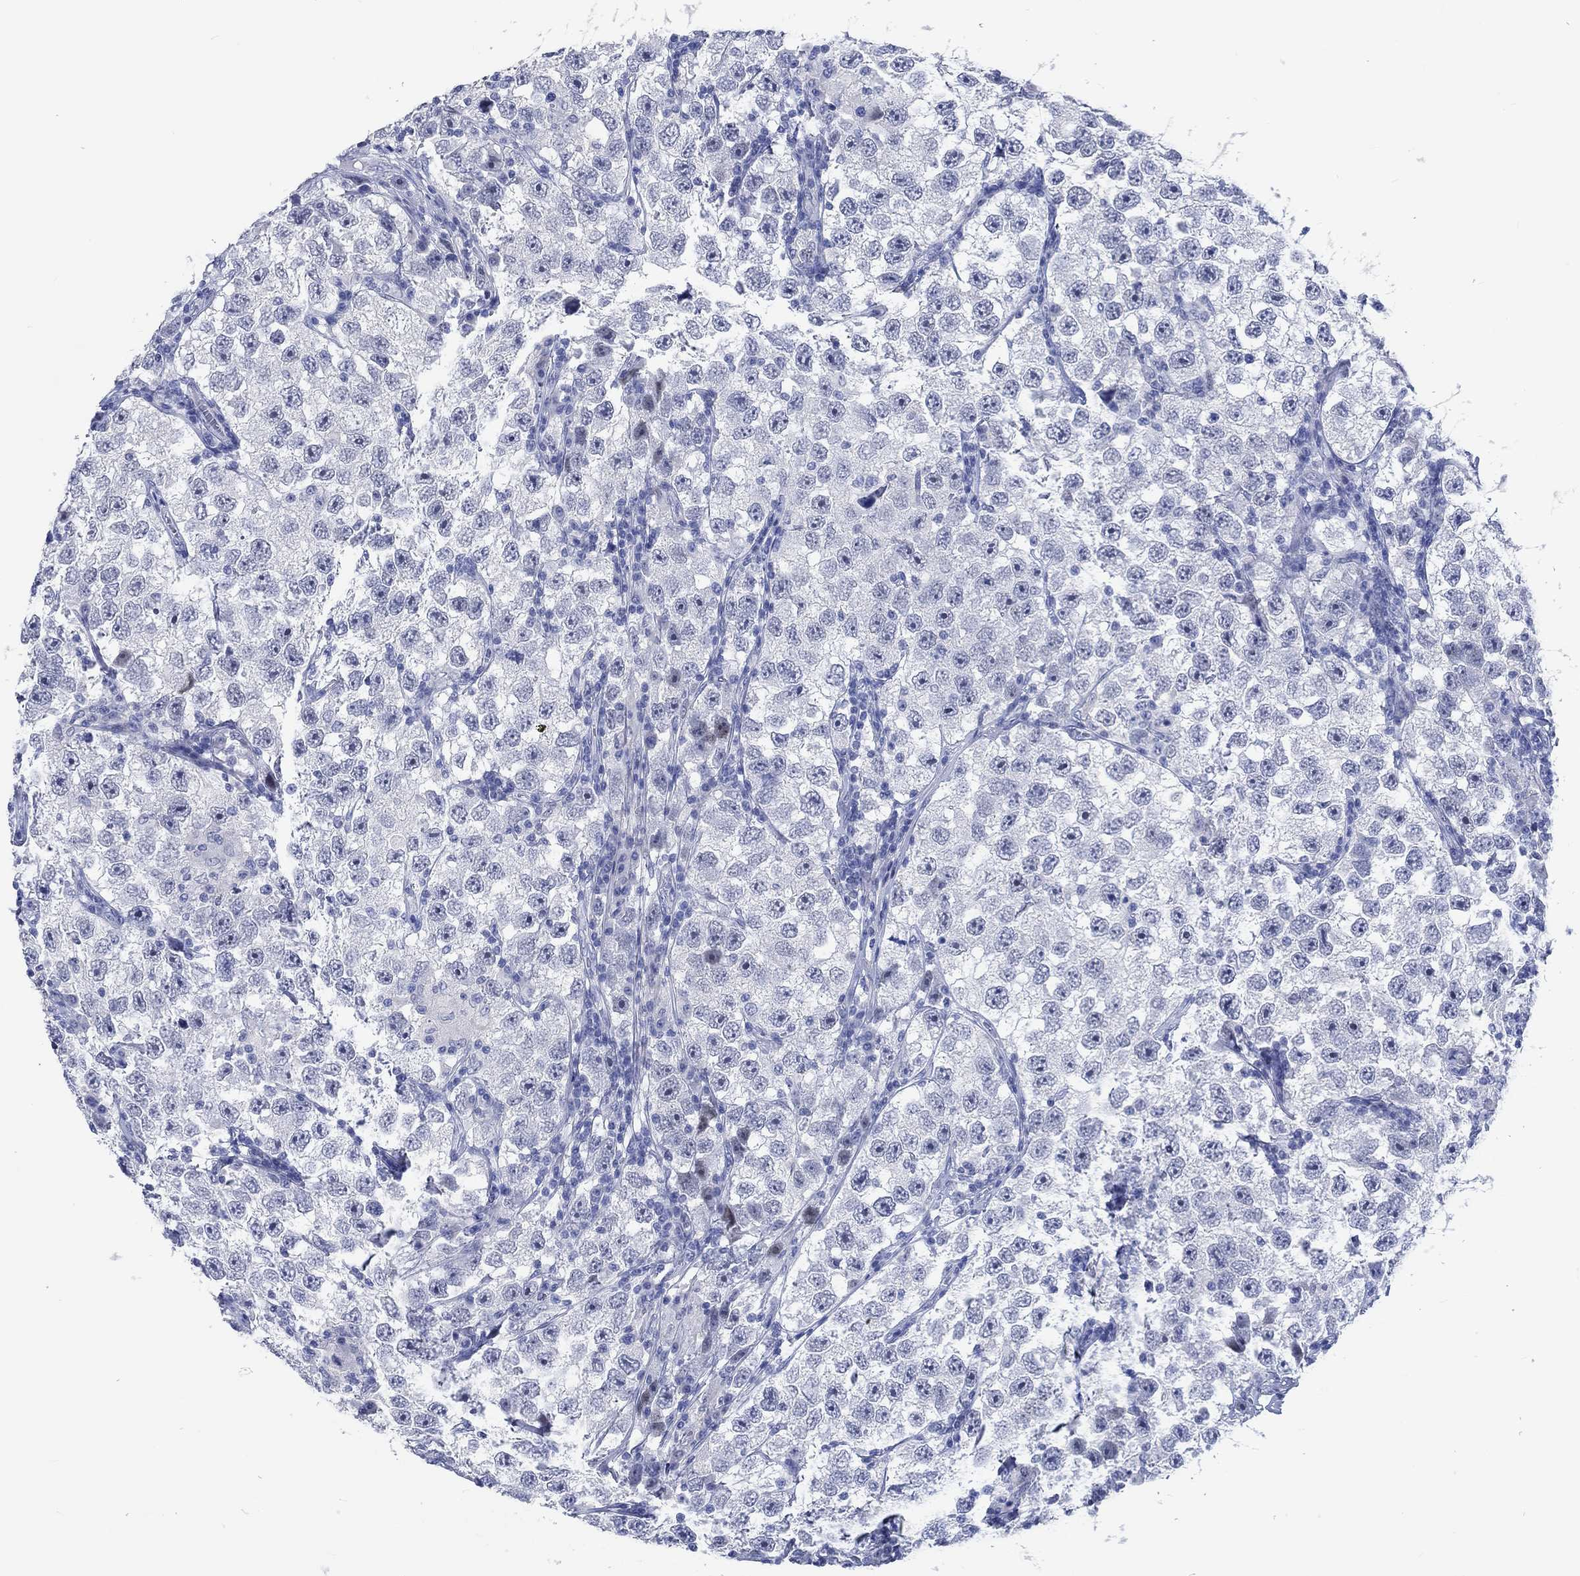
{"staining": {"intensity": "negative", "quantity": "none", "location": "none"}, "tissue": "testis cancer", "cell_type": "Tumor cells", "image_type": "cancer", "snomed": [{"axis": "morphology", "description": "Seminoma, NOS"}, {"axis": "topography", "description": "Testis"}], "caption": "Immunohistochemistry (IHC) image of human testis cancer (seminoma) stained for a protein (brown), which displays no staining in tumor cells. (Brightfield microscopy of DAB immunohistochemistry (IHC) at high magnification).", "gene": "C4orf47", "patient": {"sex": "male", "age": 26}}